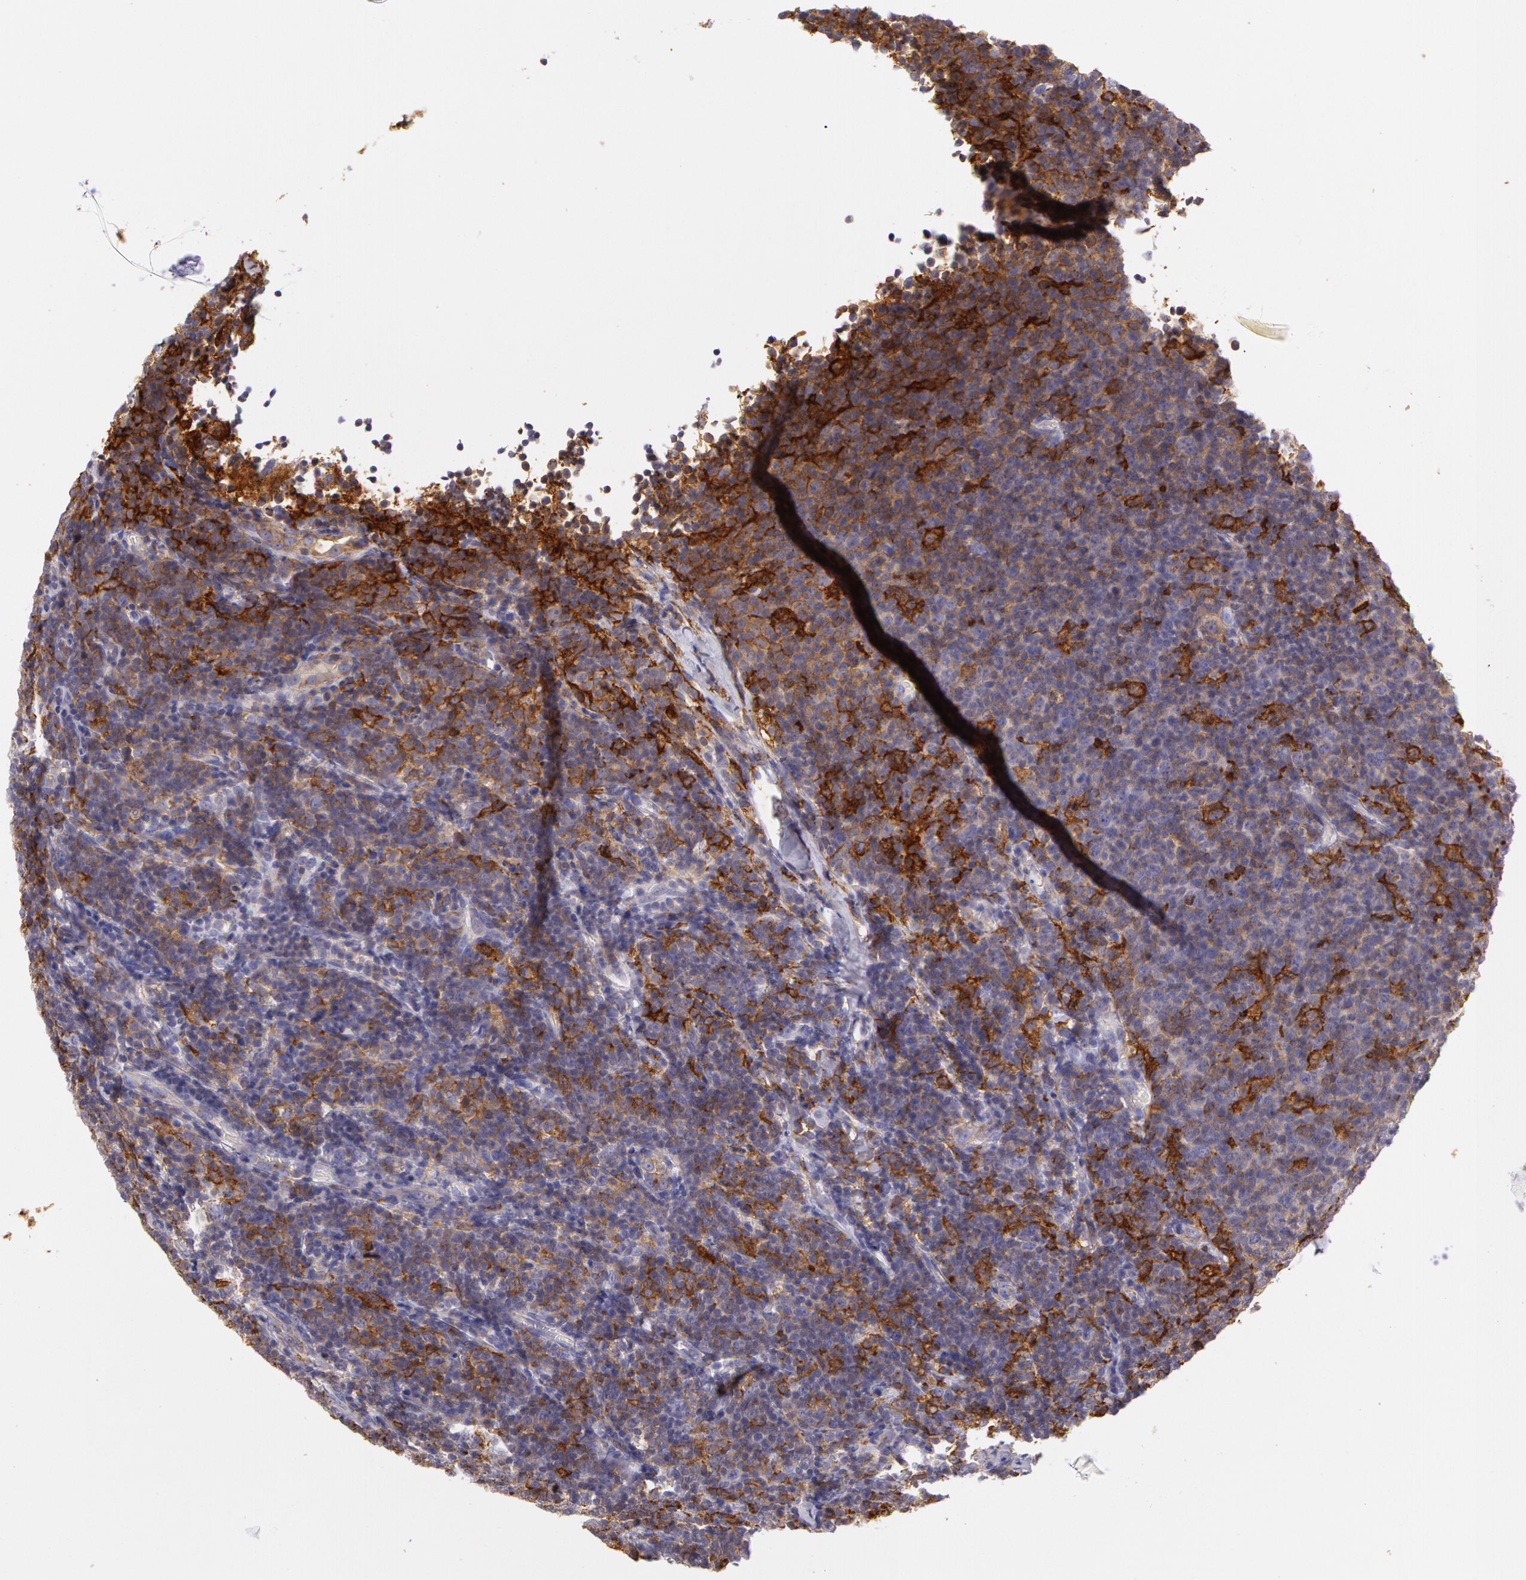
{"staining": {"intensity": "strong", "quantity": ">75%", "location": "cytoplasmic/membranous"}, "tissue": "lymphoma", "cell_type": "Tumor cells", "image_type": "cancer", "snomed": [{"axis": "morphology", "description": "Malignant lymphoma, non-Hodgkin's type, Low grade"}, {"axis": "topography", "description": "Lymph node"}], "caption": "Strong cytoplasmic/membranous protein positivity is seen in approximately >75% of tumor cells in low-grade malignant lymphoma, non-Hodgkin's type.", "gene": "LY75", "patient": {"sex": "male", "age": 74}}